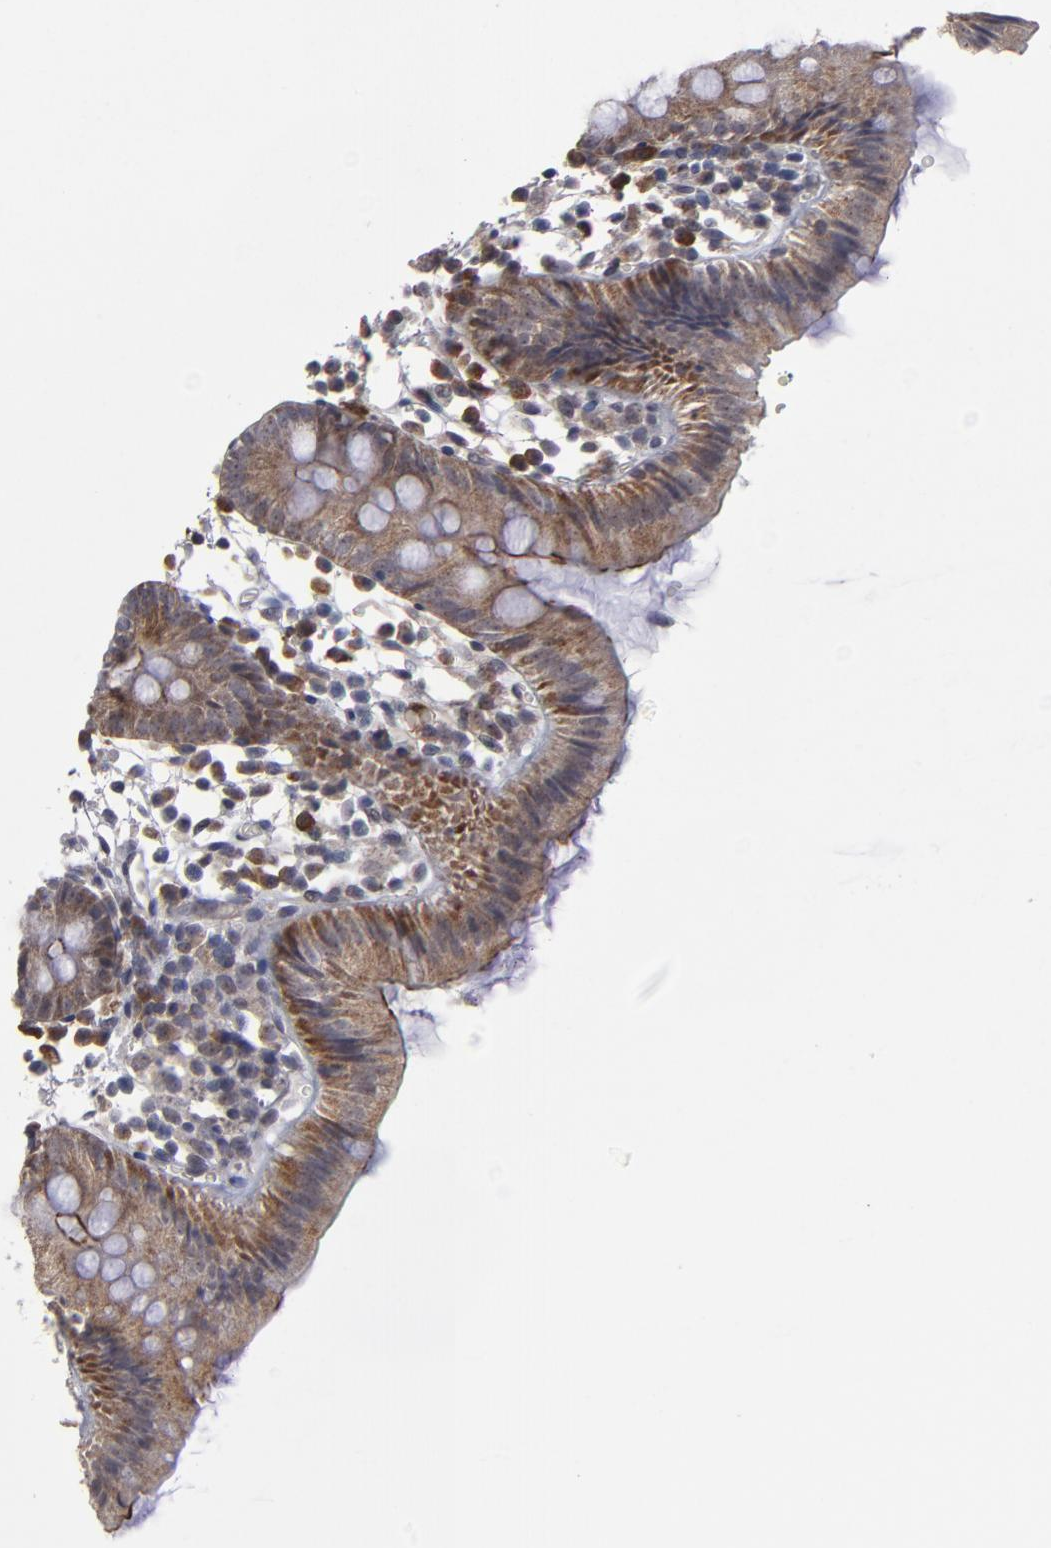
{"staining": {"intensity": "weak", "quantity": "25%-75%", "location": "cytoplasmic/membranous"}, "tissue": "colon", "cell_type": "Endothelial cells", "image_type": "normal", "snomed": [{"axis": "morphology", "description": "Normal tissue, NOS"}, {"axis": "topography", "description": "Colon"}], "caption": "This image reveals immunohistochemistry (IHC) staining of normal human colon, with low weak cytoplasmic/membranous positivity in approximately 25%-75% of endothelial cells.", "gene": "GLCCI1", "patient": {"sex": "male", "age": 14}}